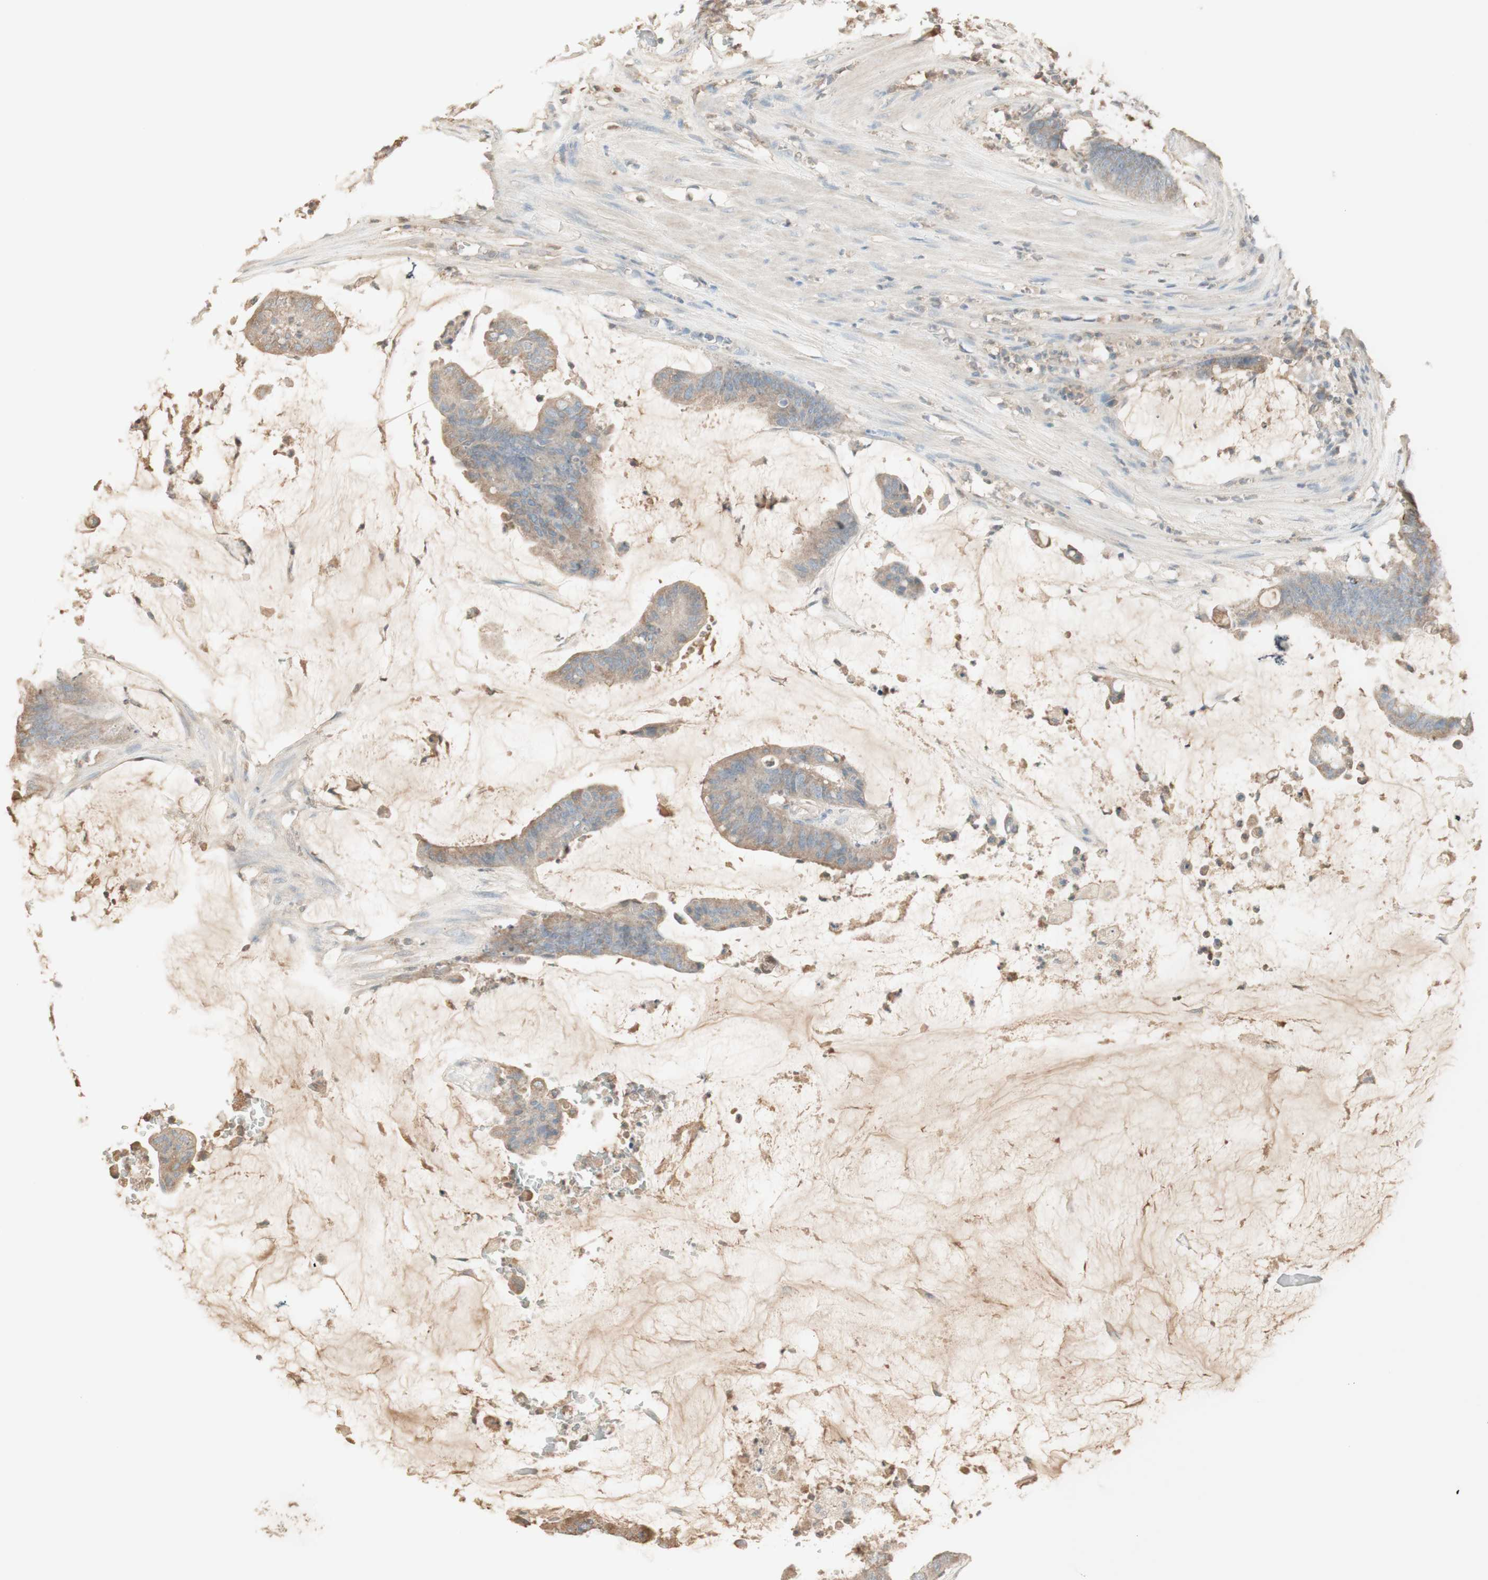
{"staining": {"intensity": "weak", "quantity": ">75%", "location": "cytoplasmic/membranous"}, "tissue": "colorectal cancer", "cell_type": "Tumor cells", "image_type": "cancer", "snomed": [{"axis": "morphology", "description": "Adenocarcinoma, NOS"}, {"axis": "topography", "description": "Rectum"}], "caption": "Immunohistochemistry (IHC) histopathology image of neoplastic tissue: colorectal adenocarcinoma stained using immunohistochemistry (IHC) demonstrates low levels of weak protein expression localized specifically in the cytoplasmic/membranous of tumor cells, appearing as a cytoplasmic/membranous brown color.", "gene": "IFNG", "patient": {"sex": "female", "age": 66}}